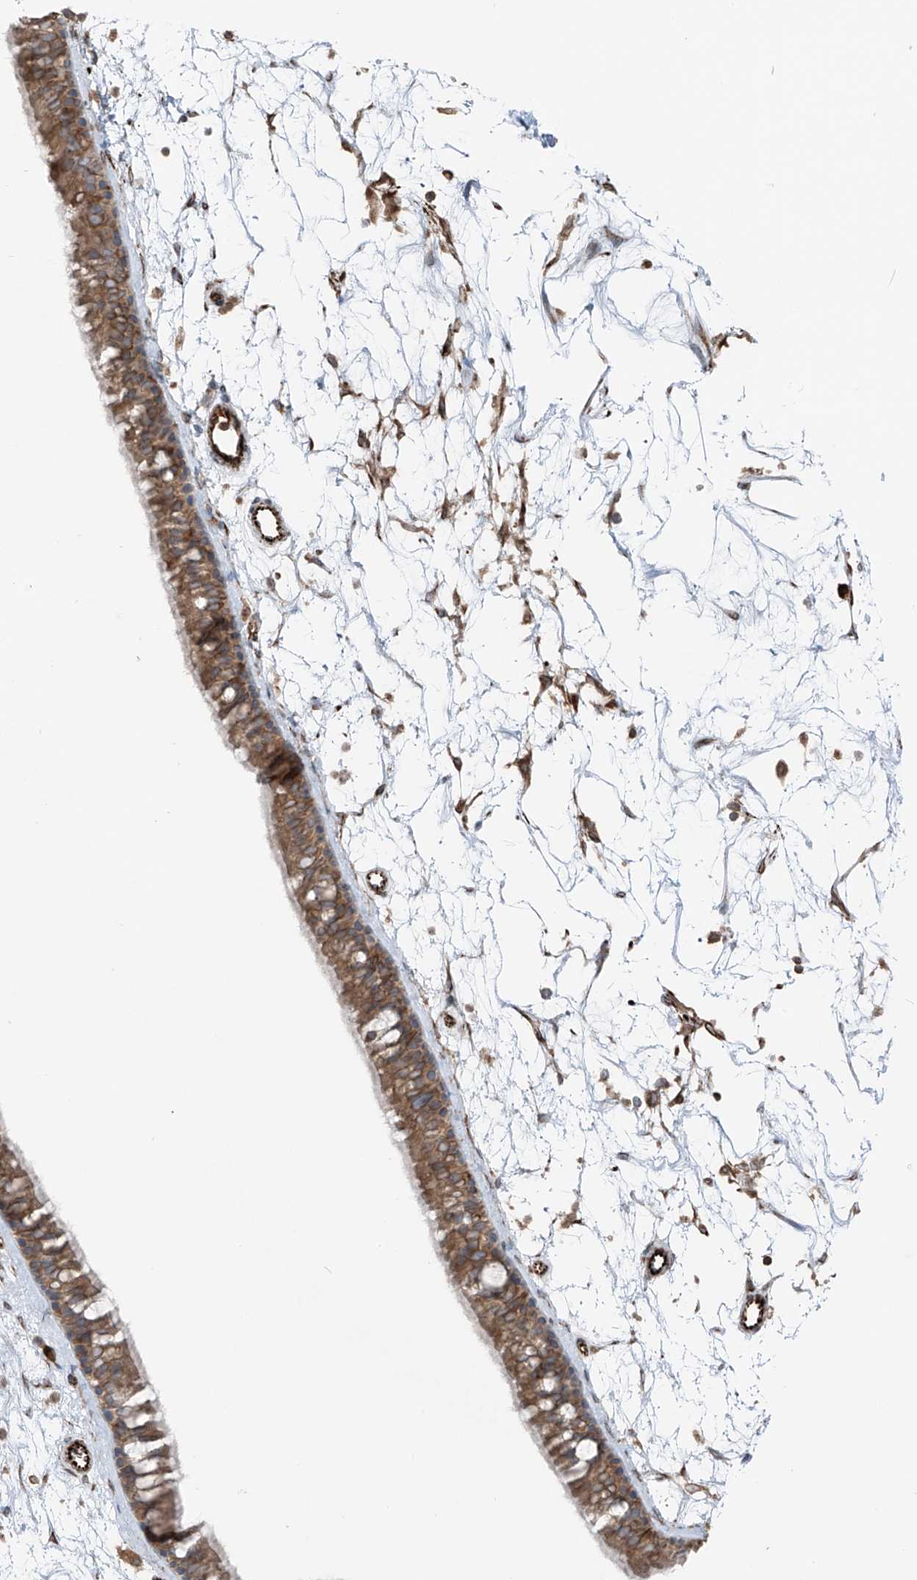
{"staining": {"intensity": "moderate", "quantity": ">75%", "location": "cytoplasmic/membranous"}, "tissue": "nasopharynx", "cell_type": "Respiratory epithelial cells", "image_type": "normal", "snomed": [{"axis": "morphology", "description": "Normal tissue, NOS"}, {"axis": "topography", "description": "Nasopharynx"}], "caption": "Unremarkable nasopharynx displays moderate cytoplasmic/membranous expression in about >75% of respiratory epithelial cells, visualized by immunohistochemistry. The staining was performed using DAB, with brown indicating positive protein expression. Nuclei are stained blue with hematoxylin.", "gene": "ERLEC1", "patient": {"sex": "male", "age": 64}}